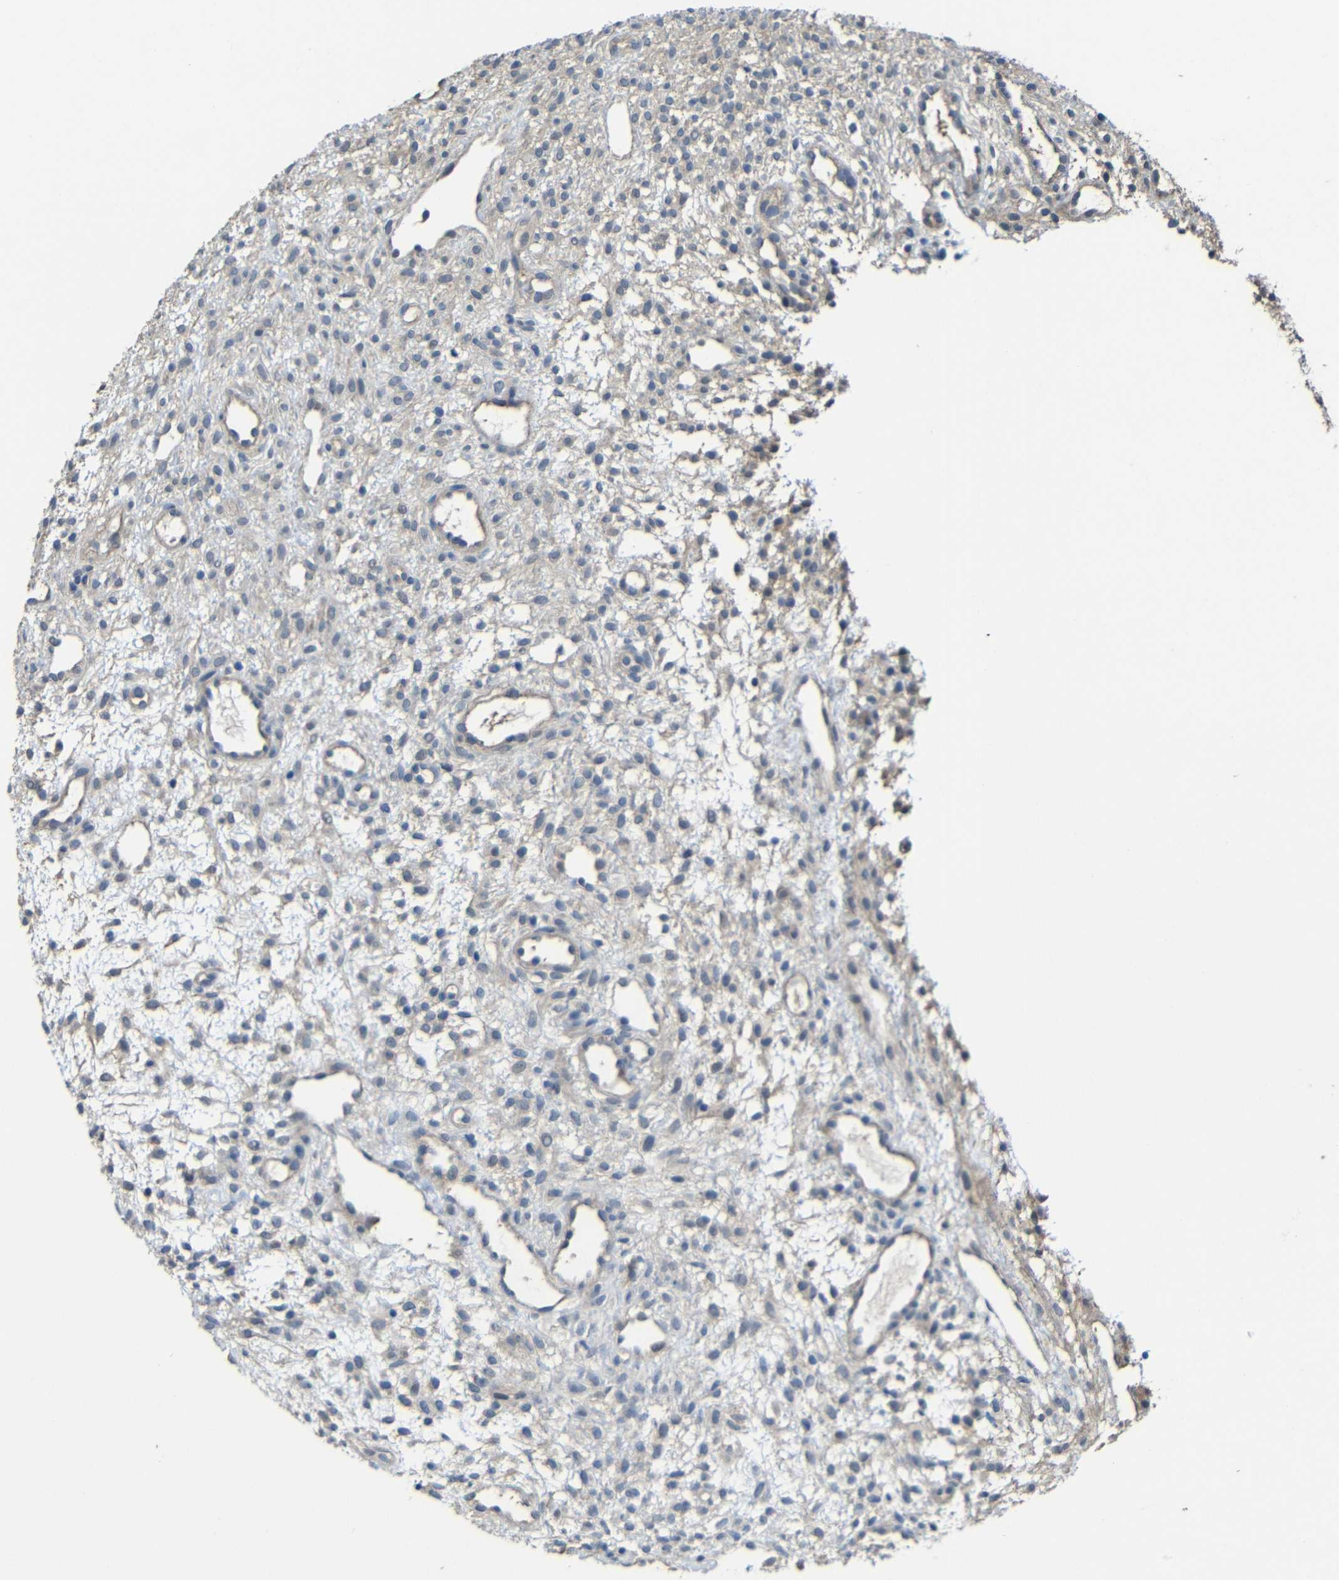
{"staining": {"intensity": "negative", "quantity": "none", "location": "none"}, "tissue": "ovary", "cell_type": "Ovarian stroma cells", "image_type": "normal", "snomed": [{"axis": "morphology", "description": "Normal tissue, NOS"}, {"axis": "morphology", "description": "Cyst, NOS"}, {"axis": "topography", "description": "Ovary"}], "caption": "Immunohistochemistry histopathology image of normal ovary: human ovary stained with DAB (3,3'-diaminobenzidine) demonstrates no significant protein staining in ovarian stroma cells.", "gene": "ZNF90", "patient": {"sex": "female", "age": 18}}